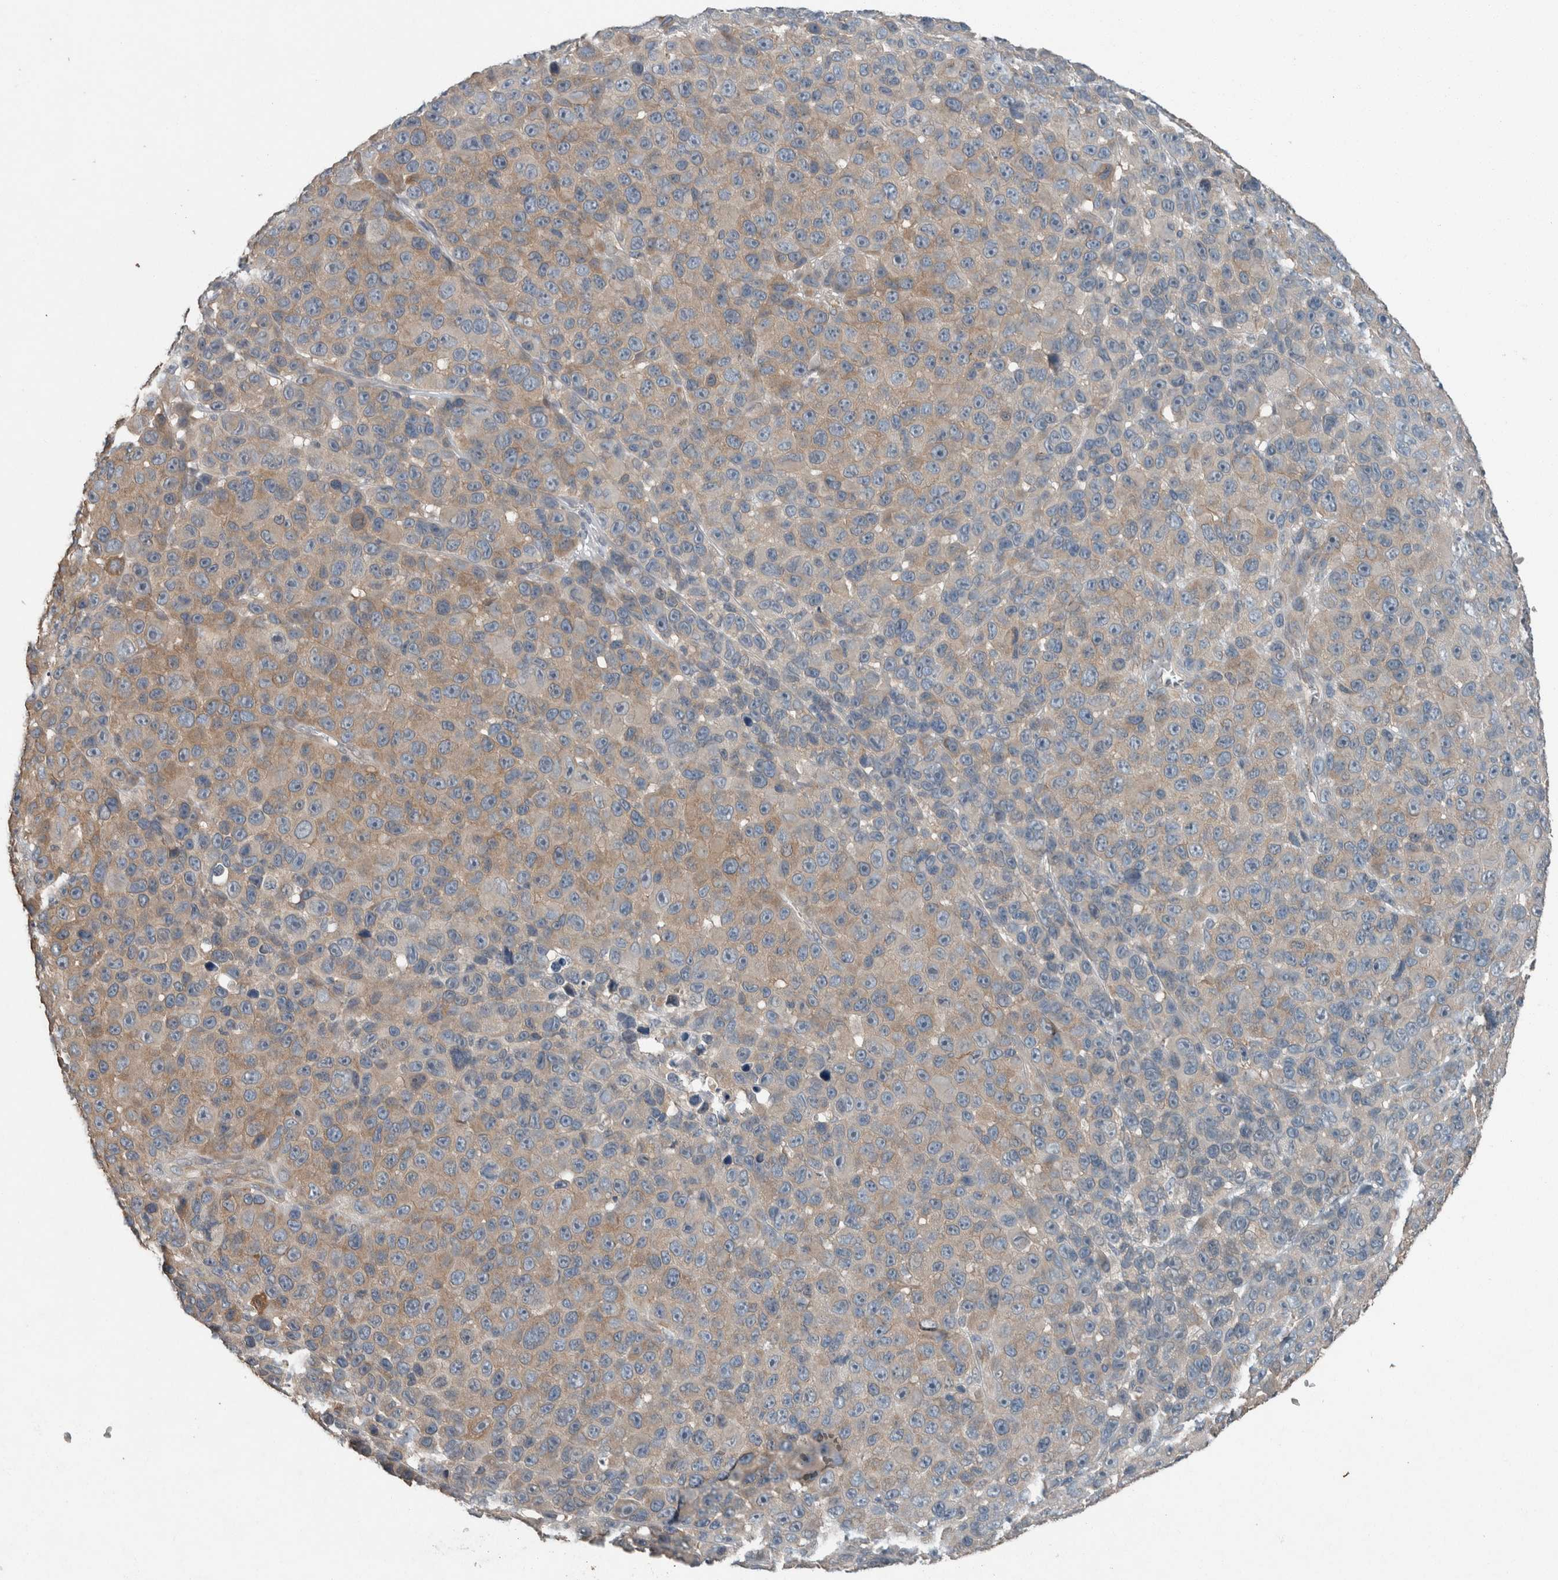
{"staining": {"intensity": "weak", "quantity": "25%-75%", "location": "cytoplasmic/membranous"}, "tissue": "melanoma", "cell_type": "Tumor cells", "image_type": "cancer", "snomed": [{"axis": "morphology", "description": "Malignant melanoma, NOS"}, {"axis": "topography", "description": "Skin"}], "caption": "The image demonstrates staining of malignant melanoma, revealing weak cytoplasmic/membranous protein expression (brown color) within tumor cells.", "gene": "KNTC1", "patient": {"sex": "male", "age": 53}}